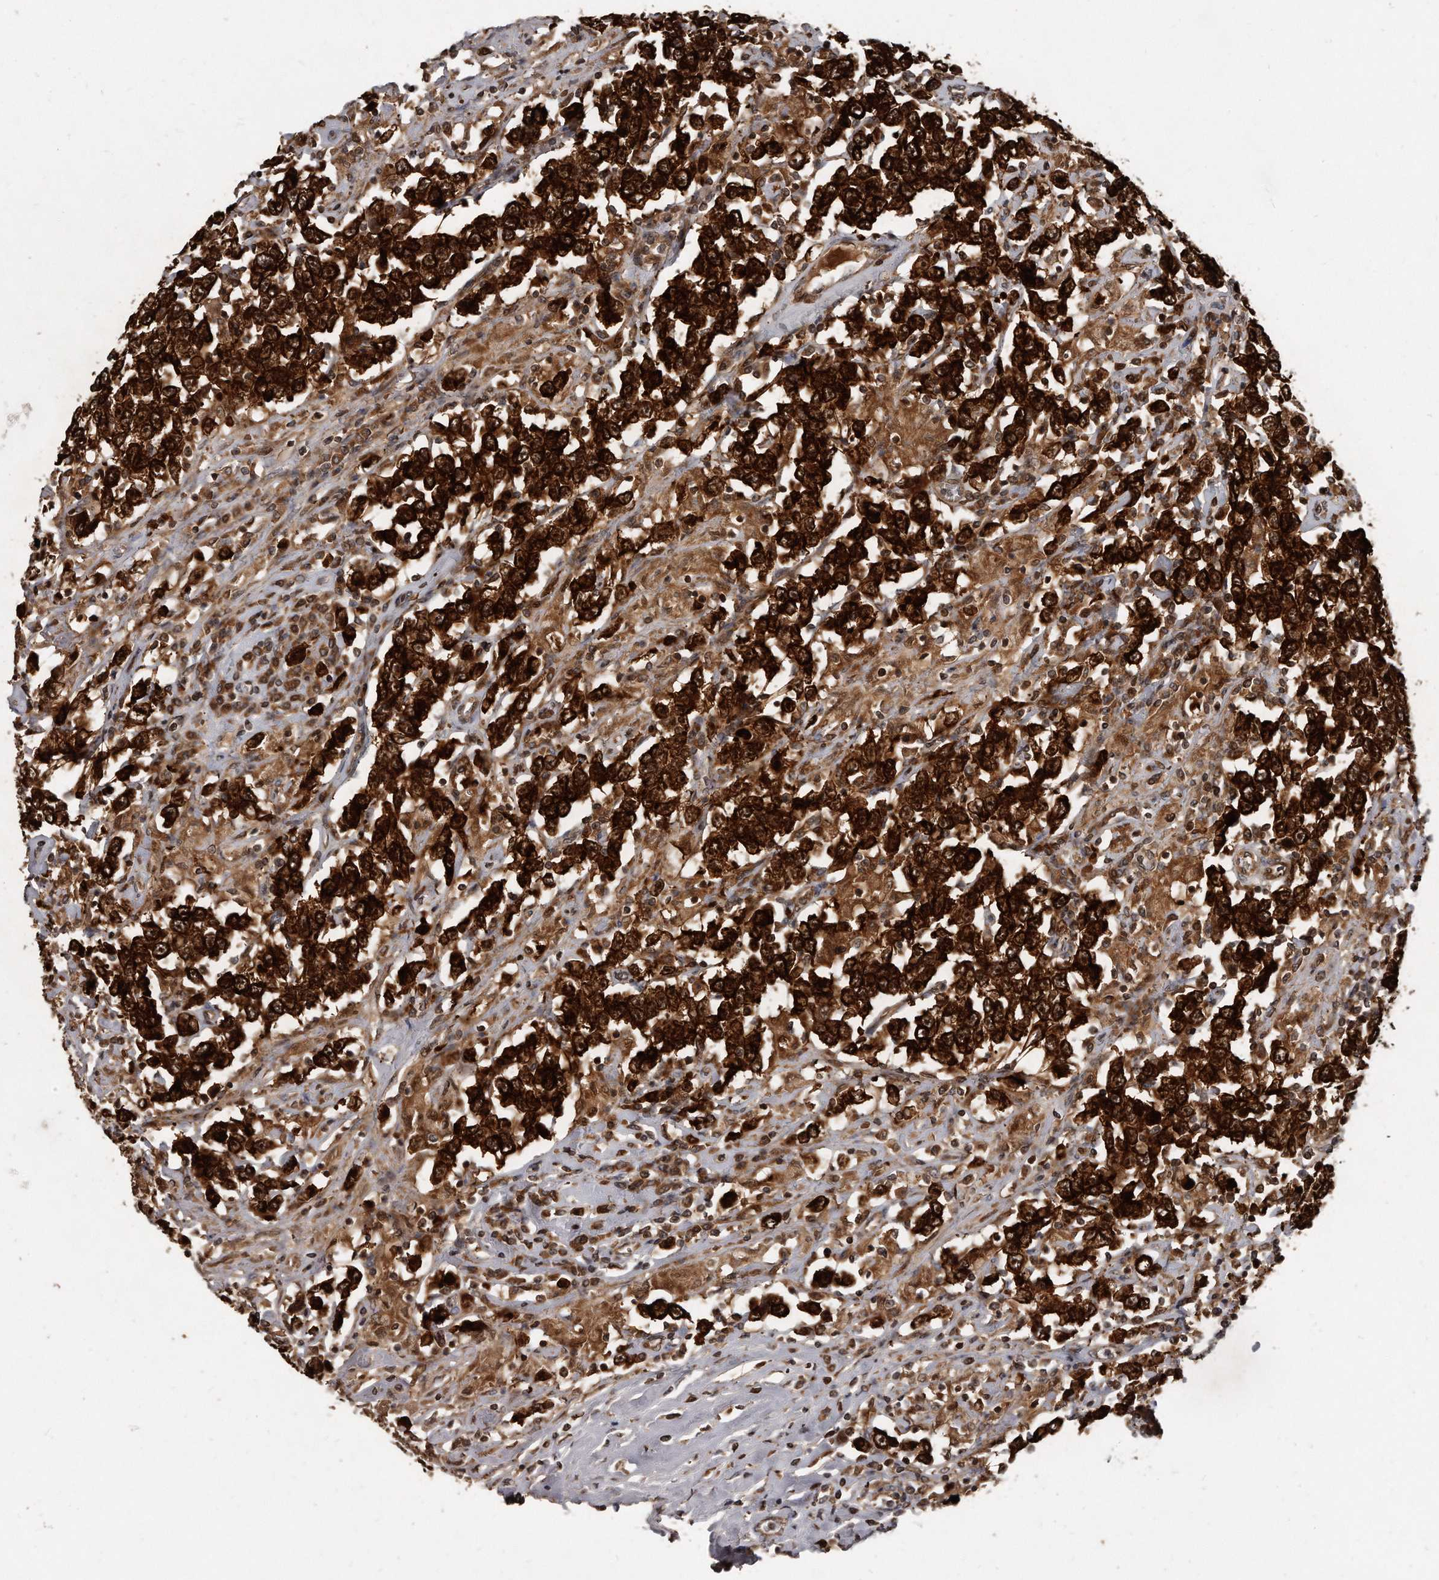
{"staining": {"intensity": "strong", "quantity": ">75%", "location": "cytoplasmic/membranous,nuclear"}, "tissue": "testis cancer", "cell_type": "Tumor cells", "image_type": "cancer", "snomed": [{"axis": "morphology", "description": "Seminoma, NOS"}, {"axis": "topography", "description": "Testis"}], "caption": "Protein staining reveals strong cytoplasmic/membranous and nuclear positivity in approximately >75% of tumor cells in seminoma (testis).", "gene": "GCH1", "patient": {"sex": "male", "age": 41}}